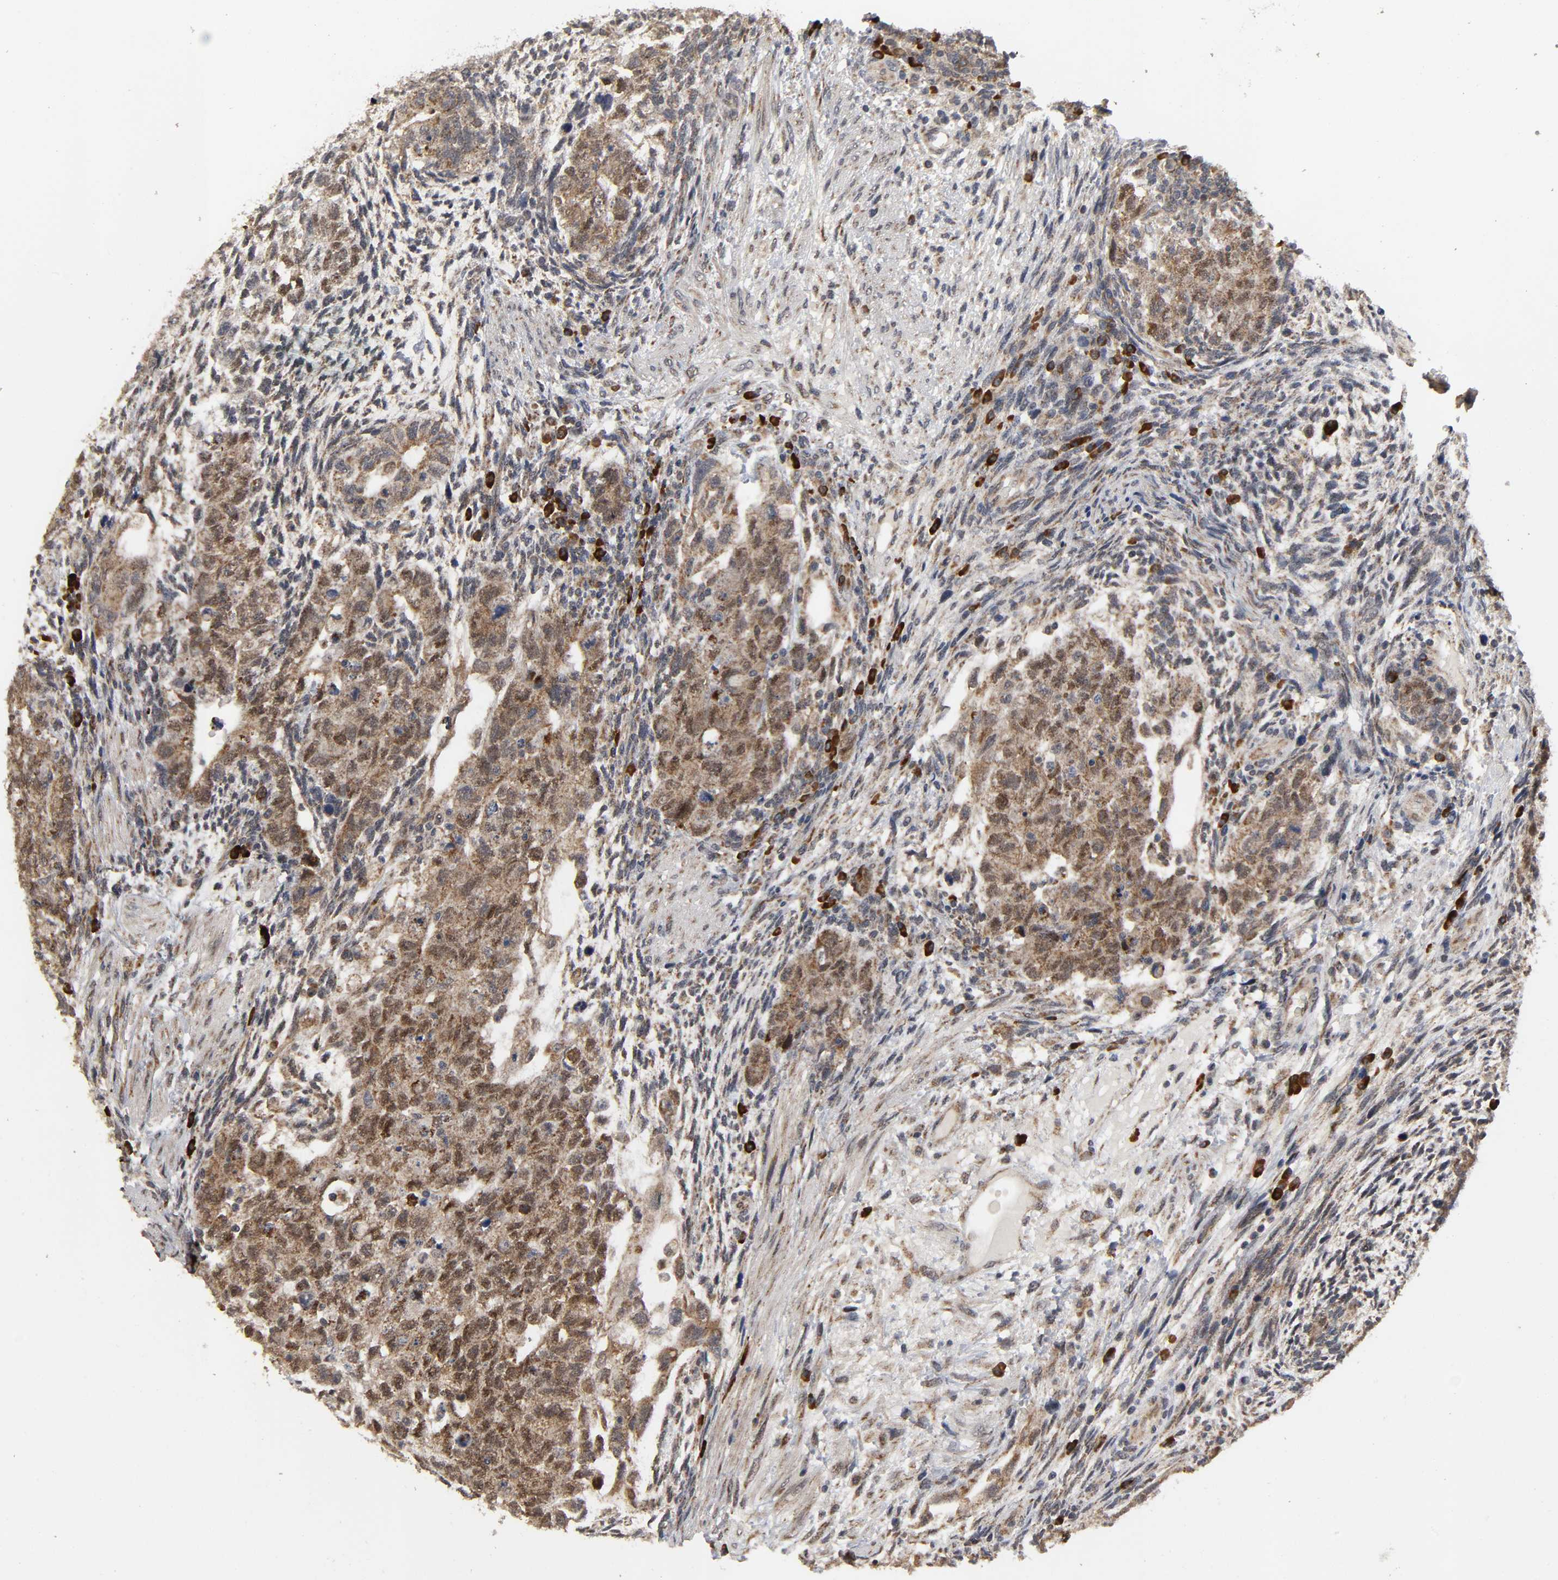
{"staining": {"intensity": "moderate", "quantity": ">75%", "location": "cytoplasmic/membranous"}, "tissue": "testis cancer", "cell_type": "Tumor cells", "image_type": "cancer", "snomed": [{"axis": "morphology", "description": "Normal tissue, NOS"}, {"axis": "morphology", "description": "Carcinoma, Embryonal, NOS"}, {"axis": "topography", "description": "Testis"}], "caption": "The photomicrograph demonstrates staining of testis cancer, revealing moderate cytoplasmic/membranous protein expression (brown color) within tumor cells.", "gene": "SLC30A9", "patient": {"sex": "male", "age": 36}}